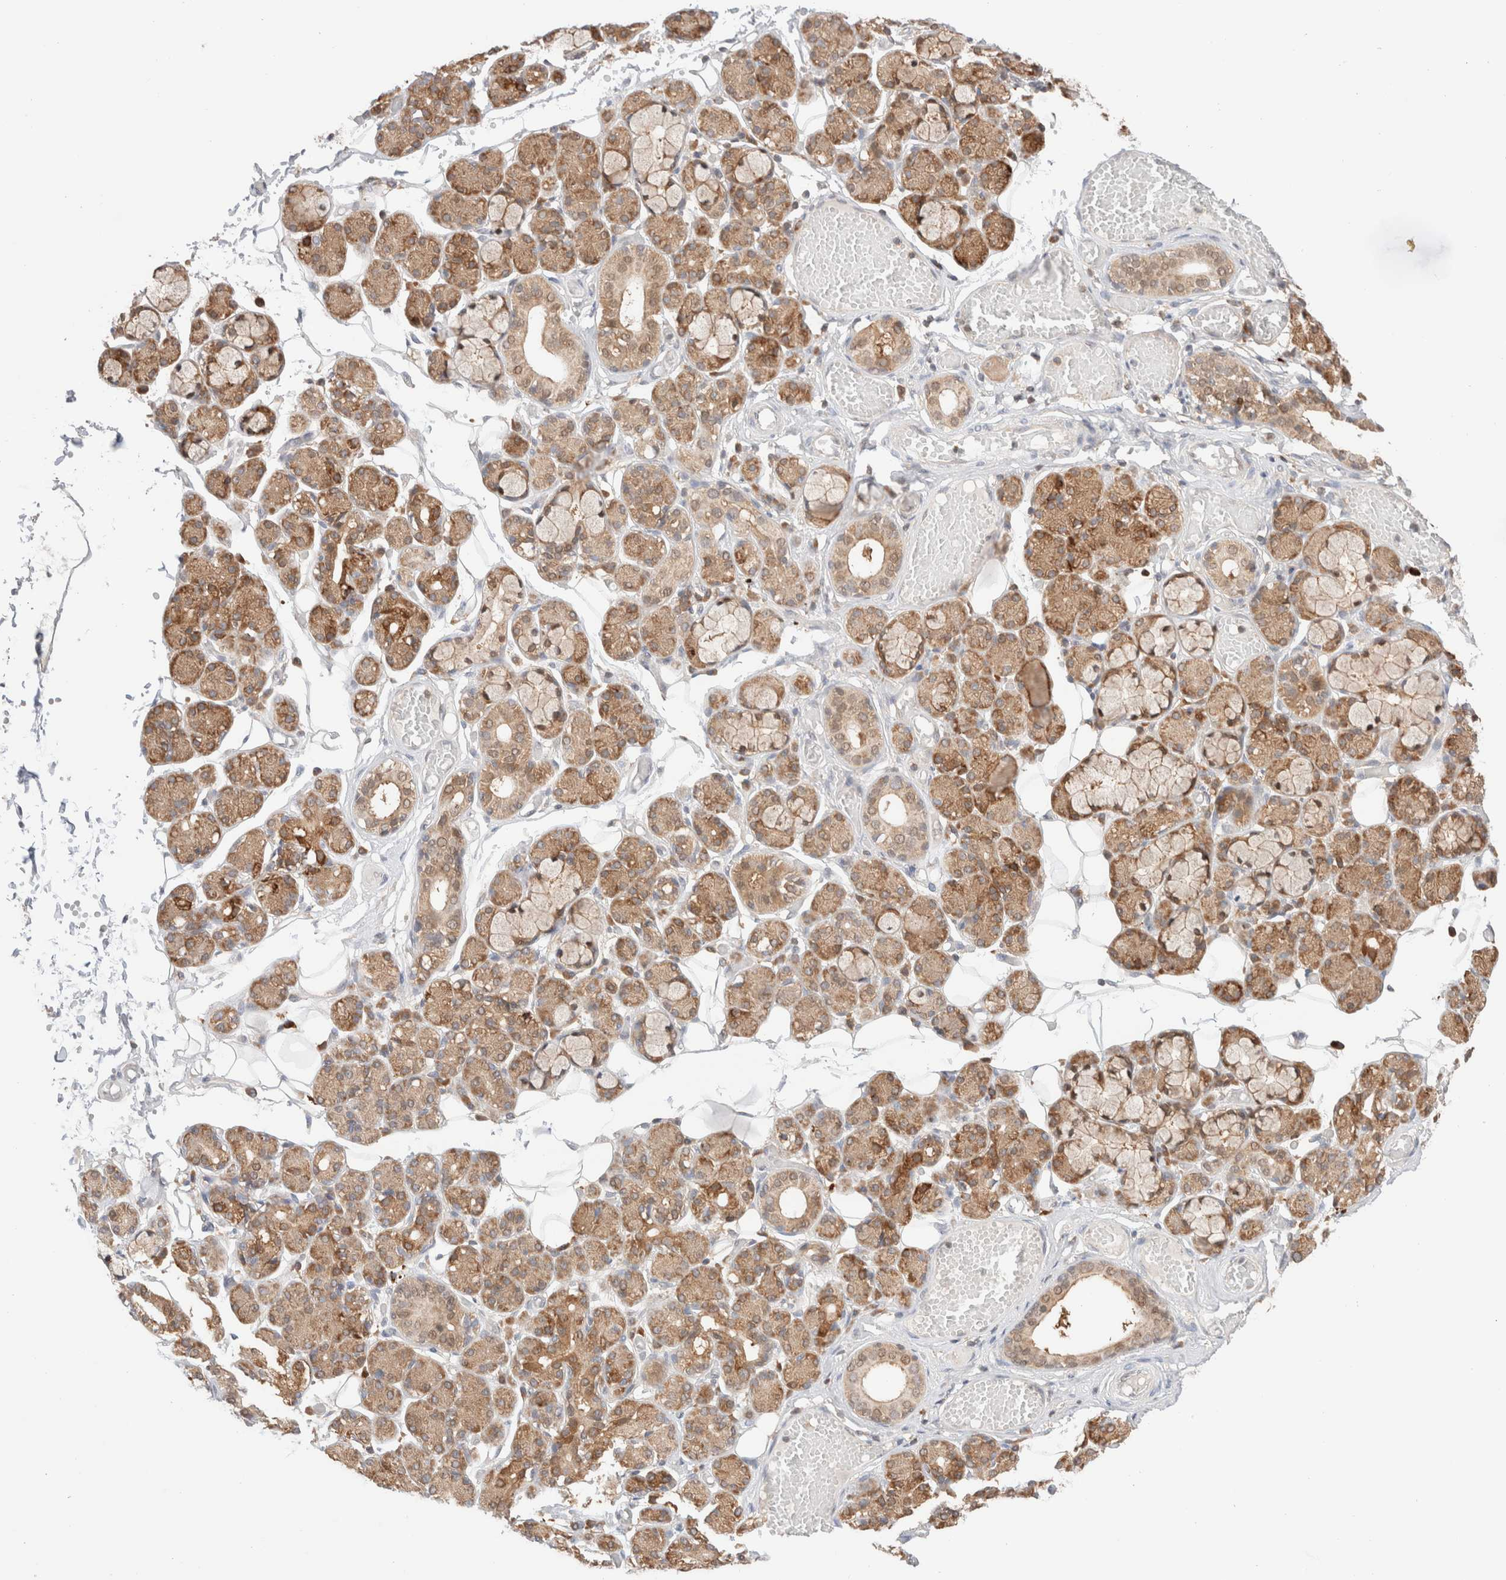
{"staining": {"intensity": "moderate", "quantity": ">75%", "location": "cytoplasmic/membranous"}, "tissue": "salivary gland", "cell_type": "Glandular cells", "image_type": "normal", "snomed": [{"axis": "morphology", "description": "Normal tissue, NOS"}, {"axis": "topography", "description": "Salivary gland"}], "caption": "Brown immunohistochemical staining in unremarkable salivary gland displays moderate cytoplasmic/membranous expression in about >75% of glandular cells. (DAB IHC, brown staining for protein, blue staining for nuclei).", "gene": "XKR4", "patient": {"sex": "male", "age": 63}}